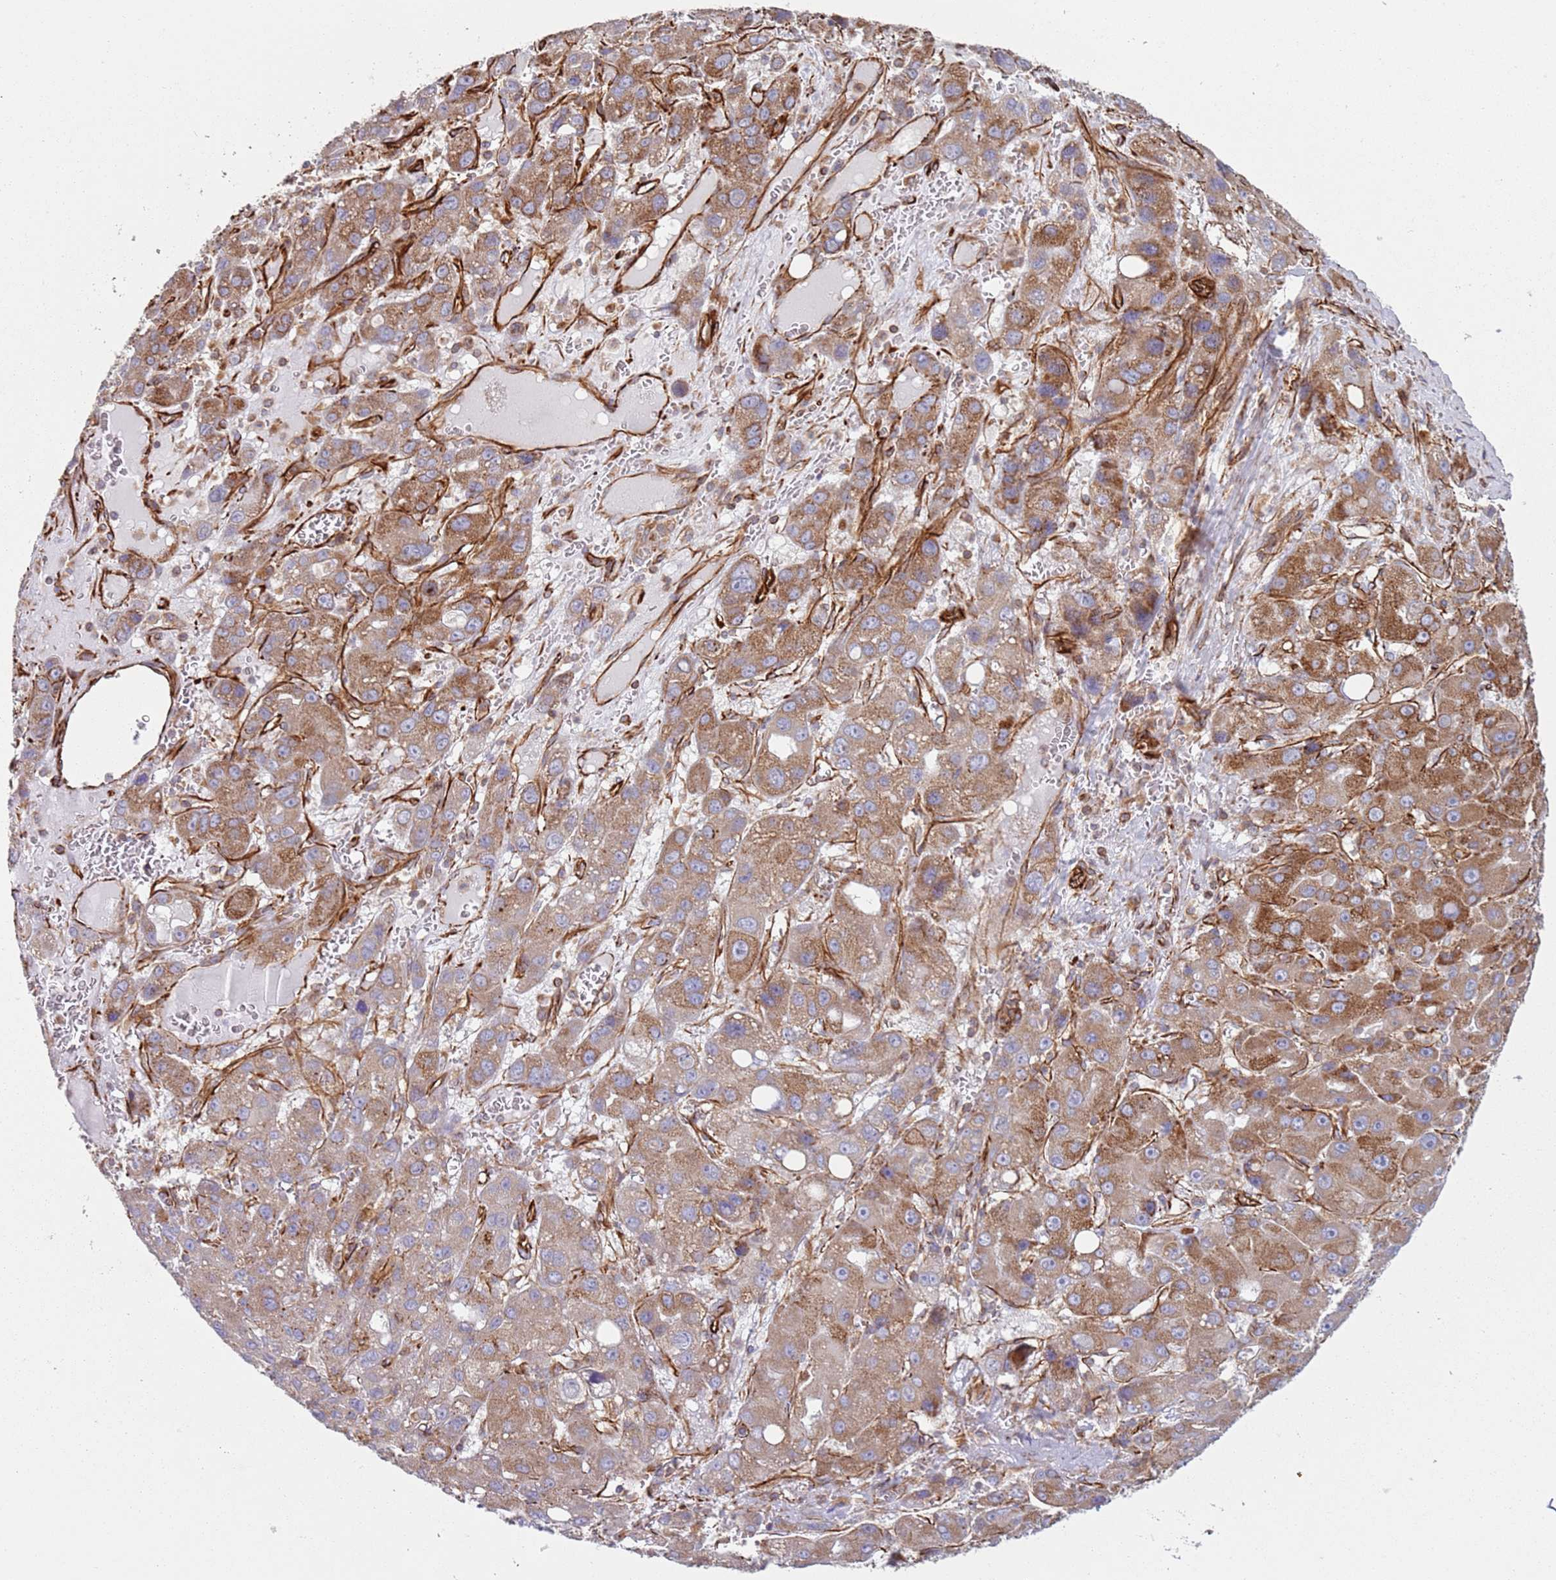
{"staining": {"intensity": "moderate", "quantity": ">75%", "location": "cytoplasmic/membranous"}, "tissue": "liver cancer", "cell_type": "Tumor cells", "image_type": "cancer", "snomed": [{"axis": "morphology", "description": "Carcinoma, Hepatocellular, NOS"}, {"axis": "topography", "description": "Liver"}], "caption": "The image exhibits staining of liver cancer, revealing moderate cytoplasmic/membranous protein staining (brown color) within tumor cells.", "gene": "SNAPIN", "patient": {"sex": "male", "age": 55}}